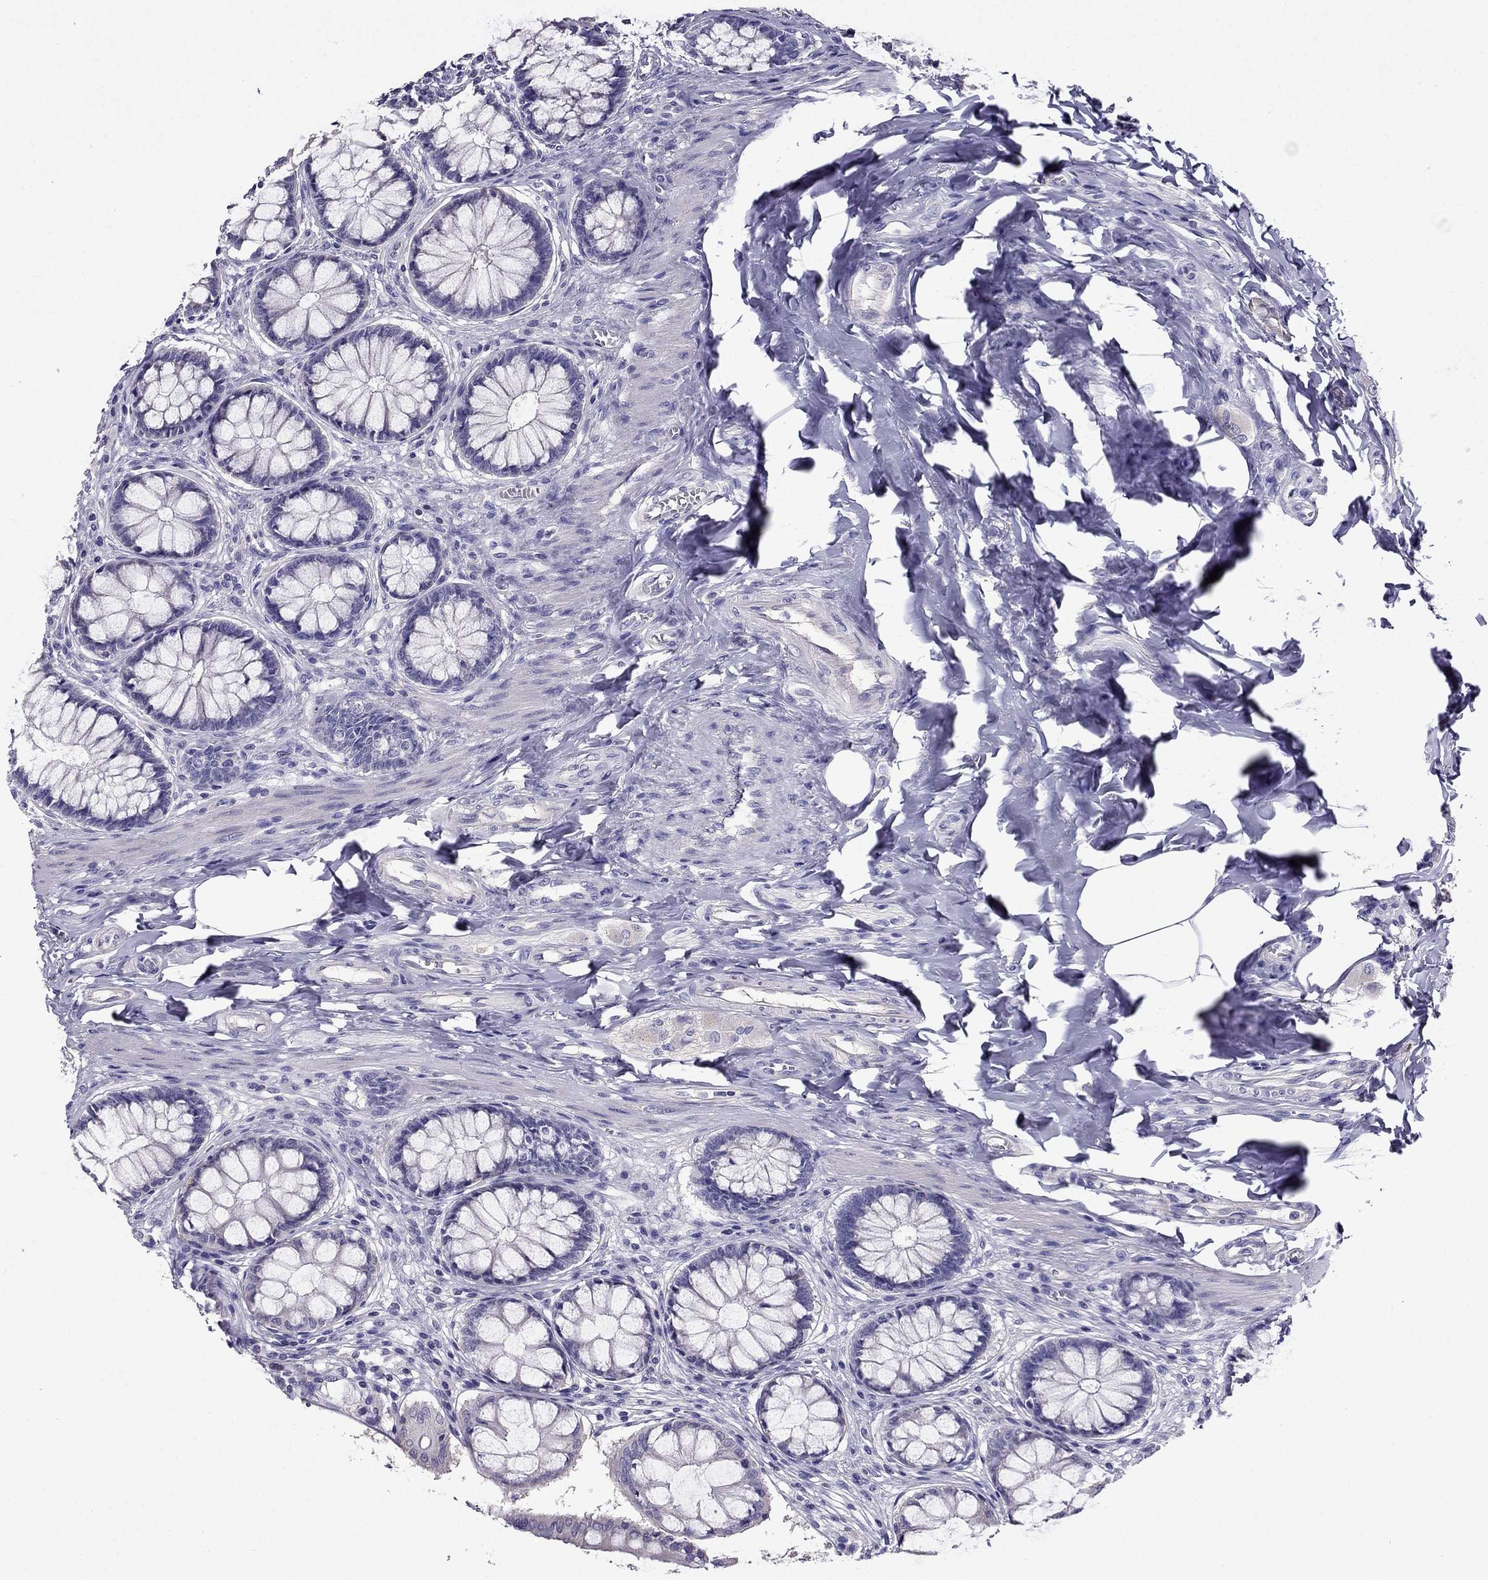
{"staining": {"intensity": "negative", "quantity": "none", "location": "none"}, "tissue": "colon", "cell_type": "Endothelial cells", "image_type": "normal", "snomed": [{"axis": "morphology", "description": "Normal tissue, NOS"}, {"axis": "topography", "description": "Colon"}], "caption": "The image displays no staining of endothelial cells in normal colon. (Stains: DAB immunohistochemistry with hematoxylin counter stain, Microscopy: brightfield microscopy at high magnification).", "gene": "AAK1", "patient": {"sex": "female", "age": 65}}